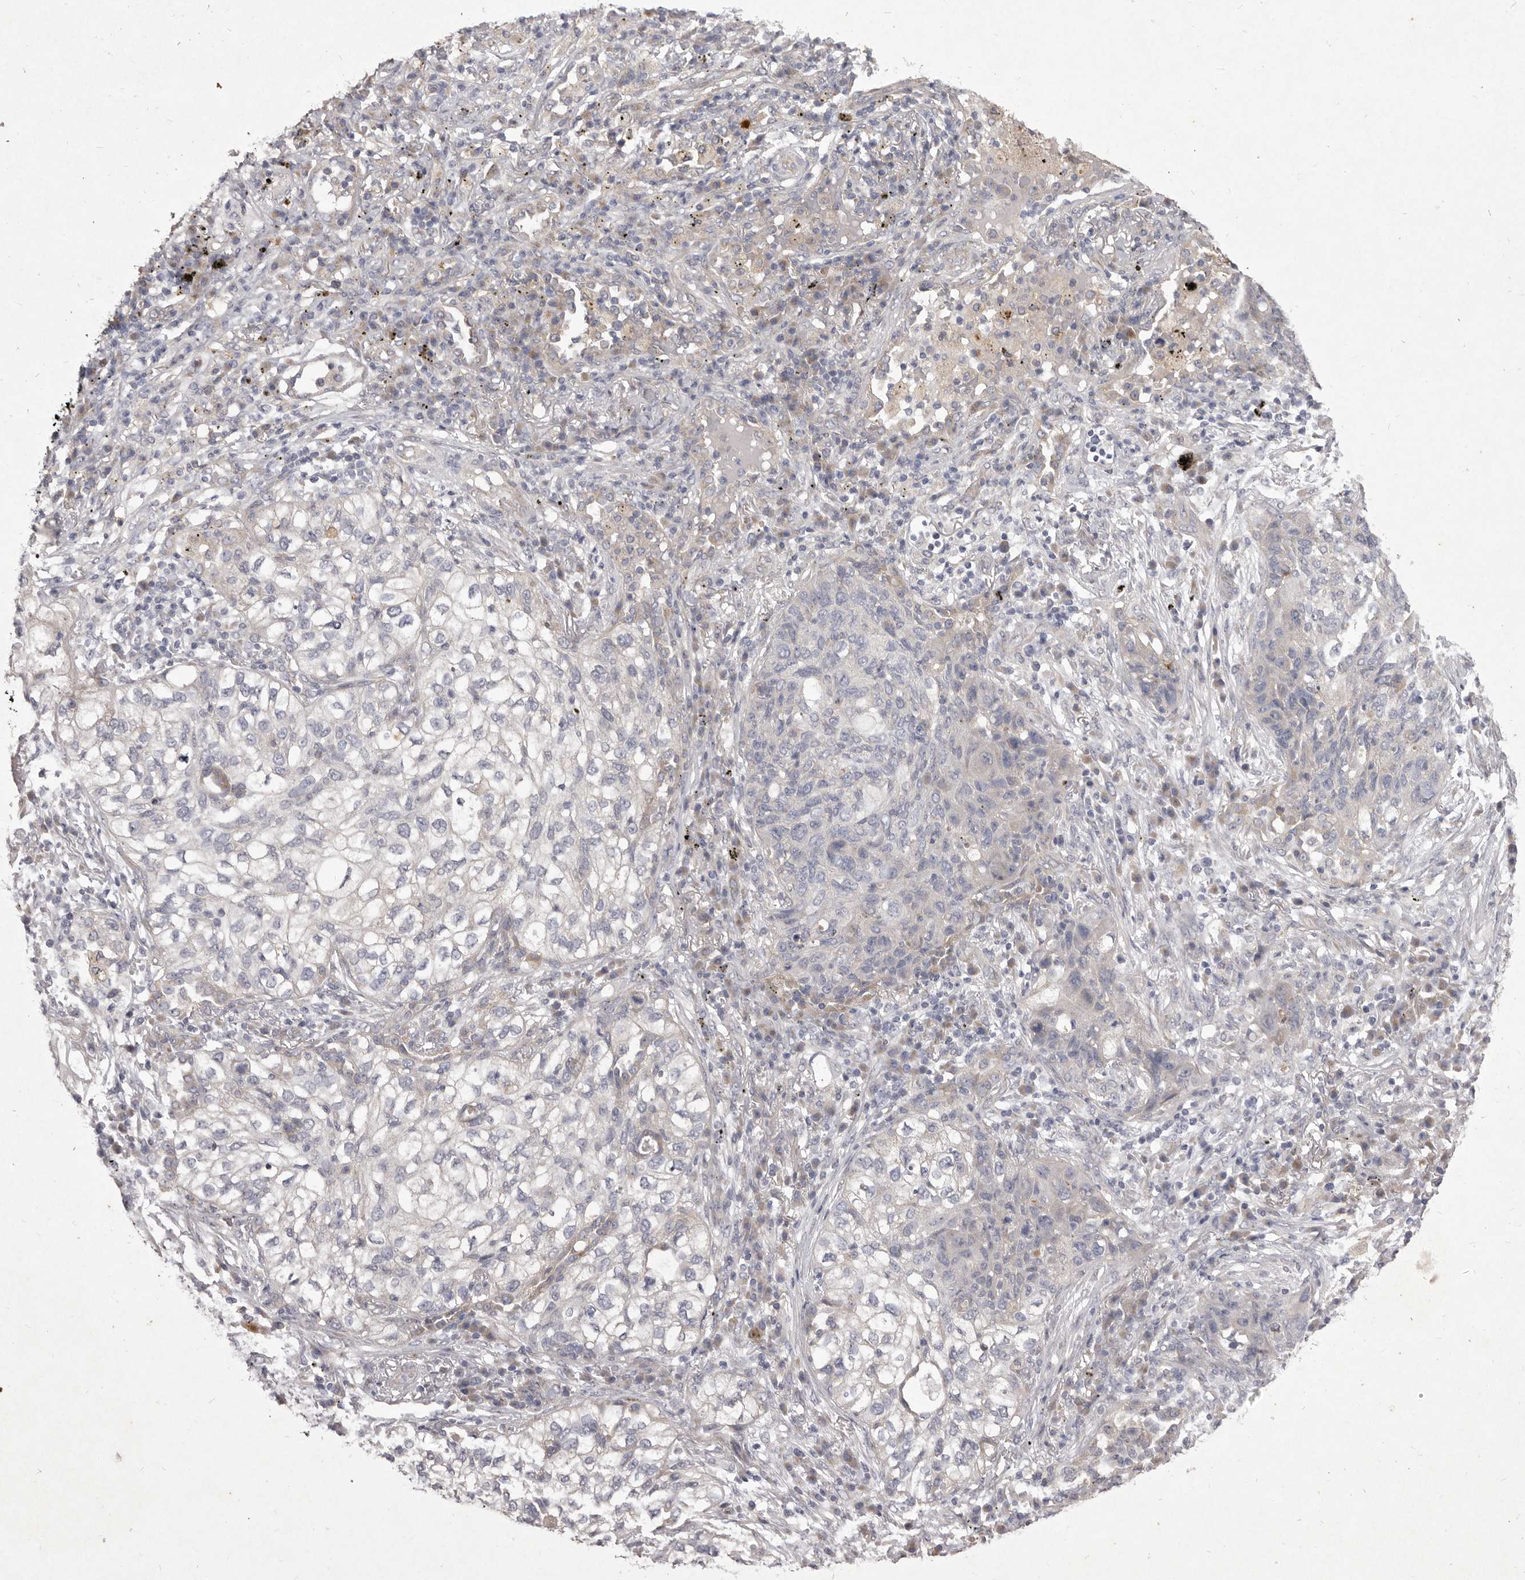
{"staining": {"intensity": "negative", "quantity": "none", "location": "none"}, "tissue": "lung cancer", "cell_type": "Tumor cells", "image_type": "cancer", "snomed": [{"axis": "morphology", "description": "Squamous cell carcinoma, NOS"}, {"axis": "topography", "description": "Lung"}], "caption": "A micrograph of lung squamous cell carcinoma stained for a protein demonstrates no brown staining in tumor cells. (Immunohistochemistry, brightfield microscopy, high magnification).", "gene": "P2RX6", "patient": {"sex": "female", "age": 63}}